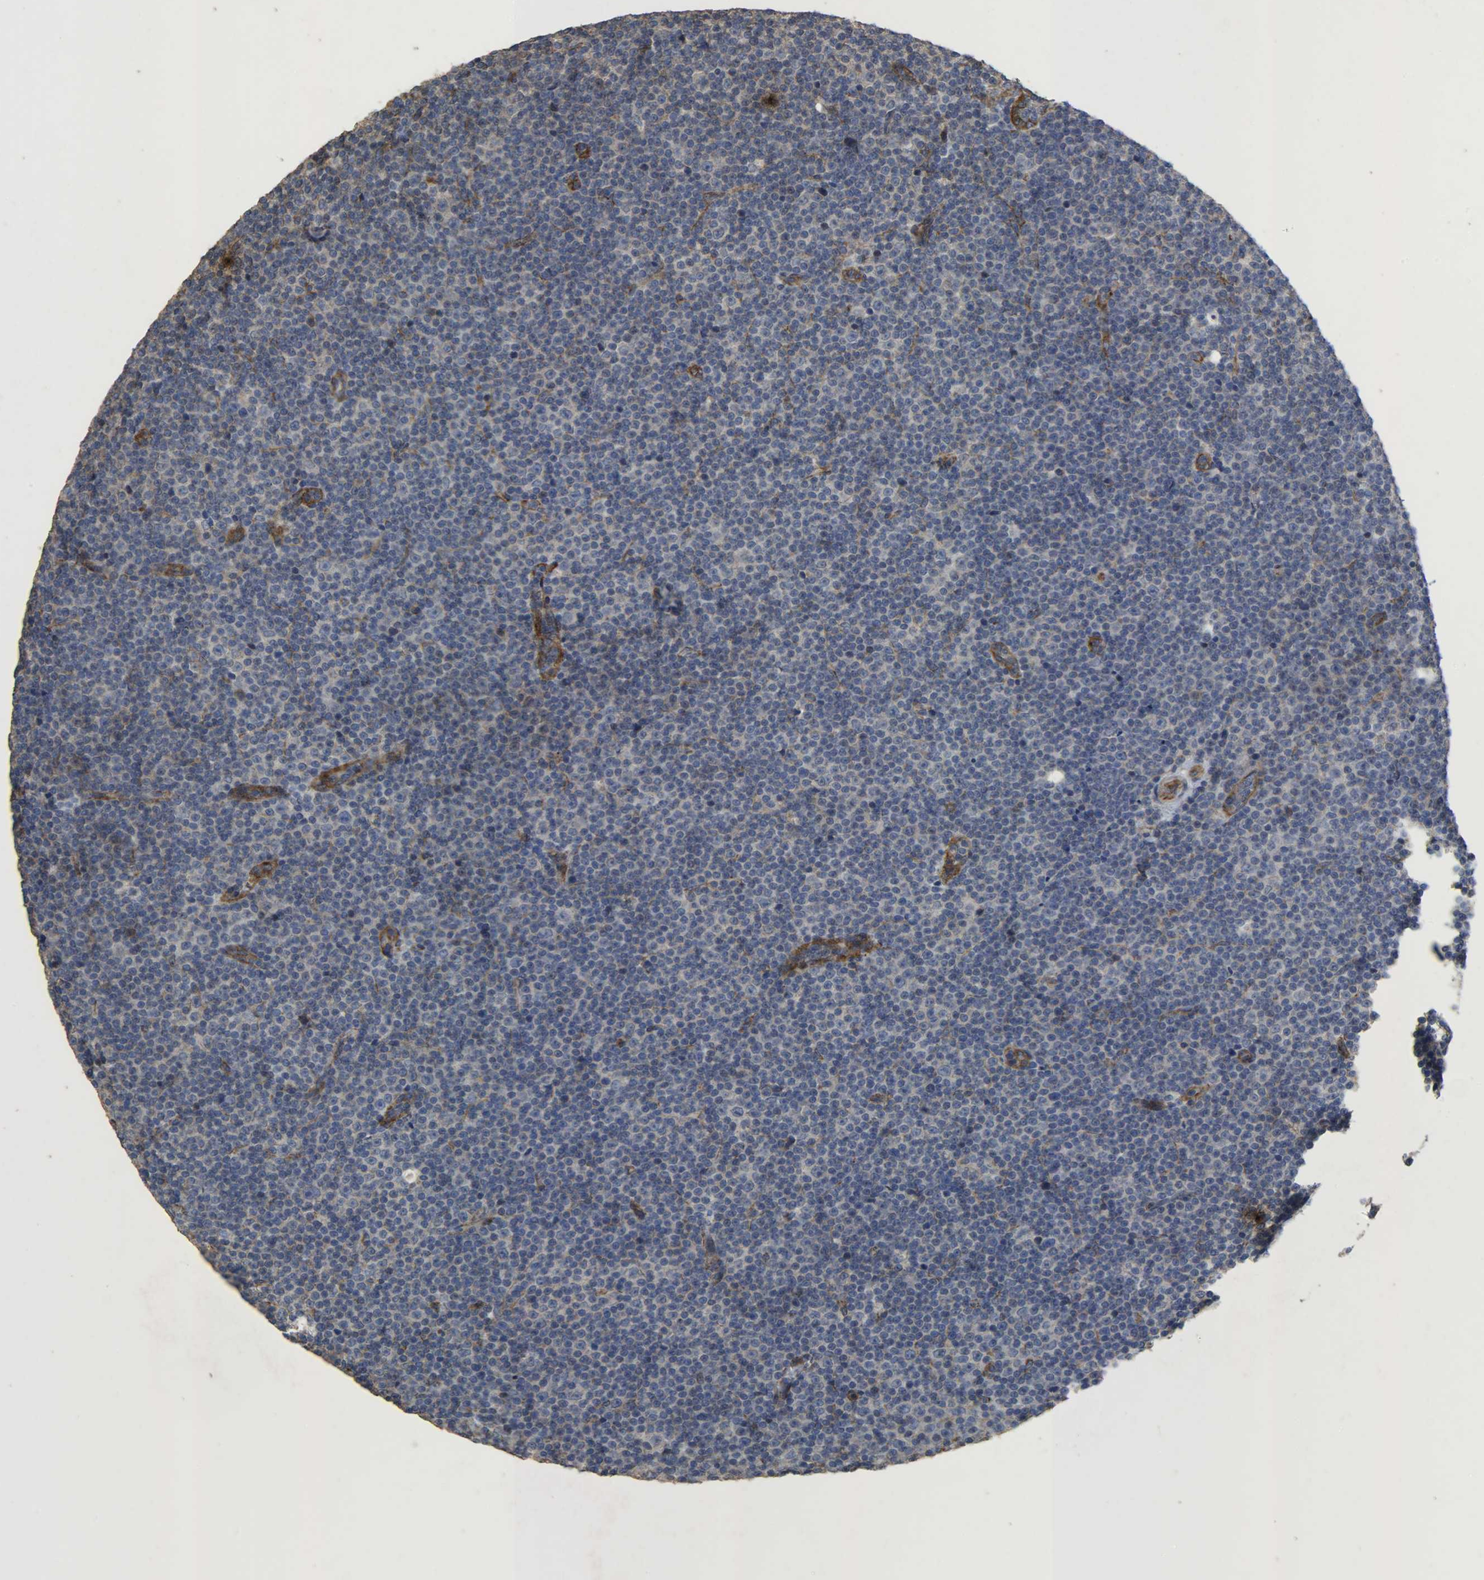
{"staining": {"intensity": "negative", "quantity": "none", "location": "none"}, "tissue": "lymphoma", "cell_type": "Tumor cells", "image_type": "cancer", "snomed": [{"axis": "morphology", "description": "Malignant lymphoma, non-Hodgkin's type, Low grade"}, {"axis": "topography", "description": "Lymph node"}], "caption": "Tumor cells are negative for brown protein staining in malignant lymphoma, non-Hodgkin's type (low-grade). (DAB (3,3'-diaminobenzidine) IHC with hematoxylin counter stain).", "gene": "TPM4", "patient": {"sex": "female", "age": 67}}